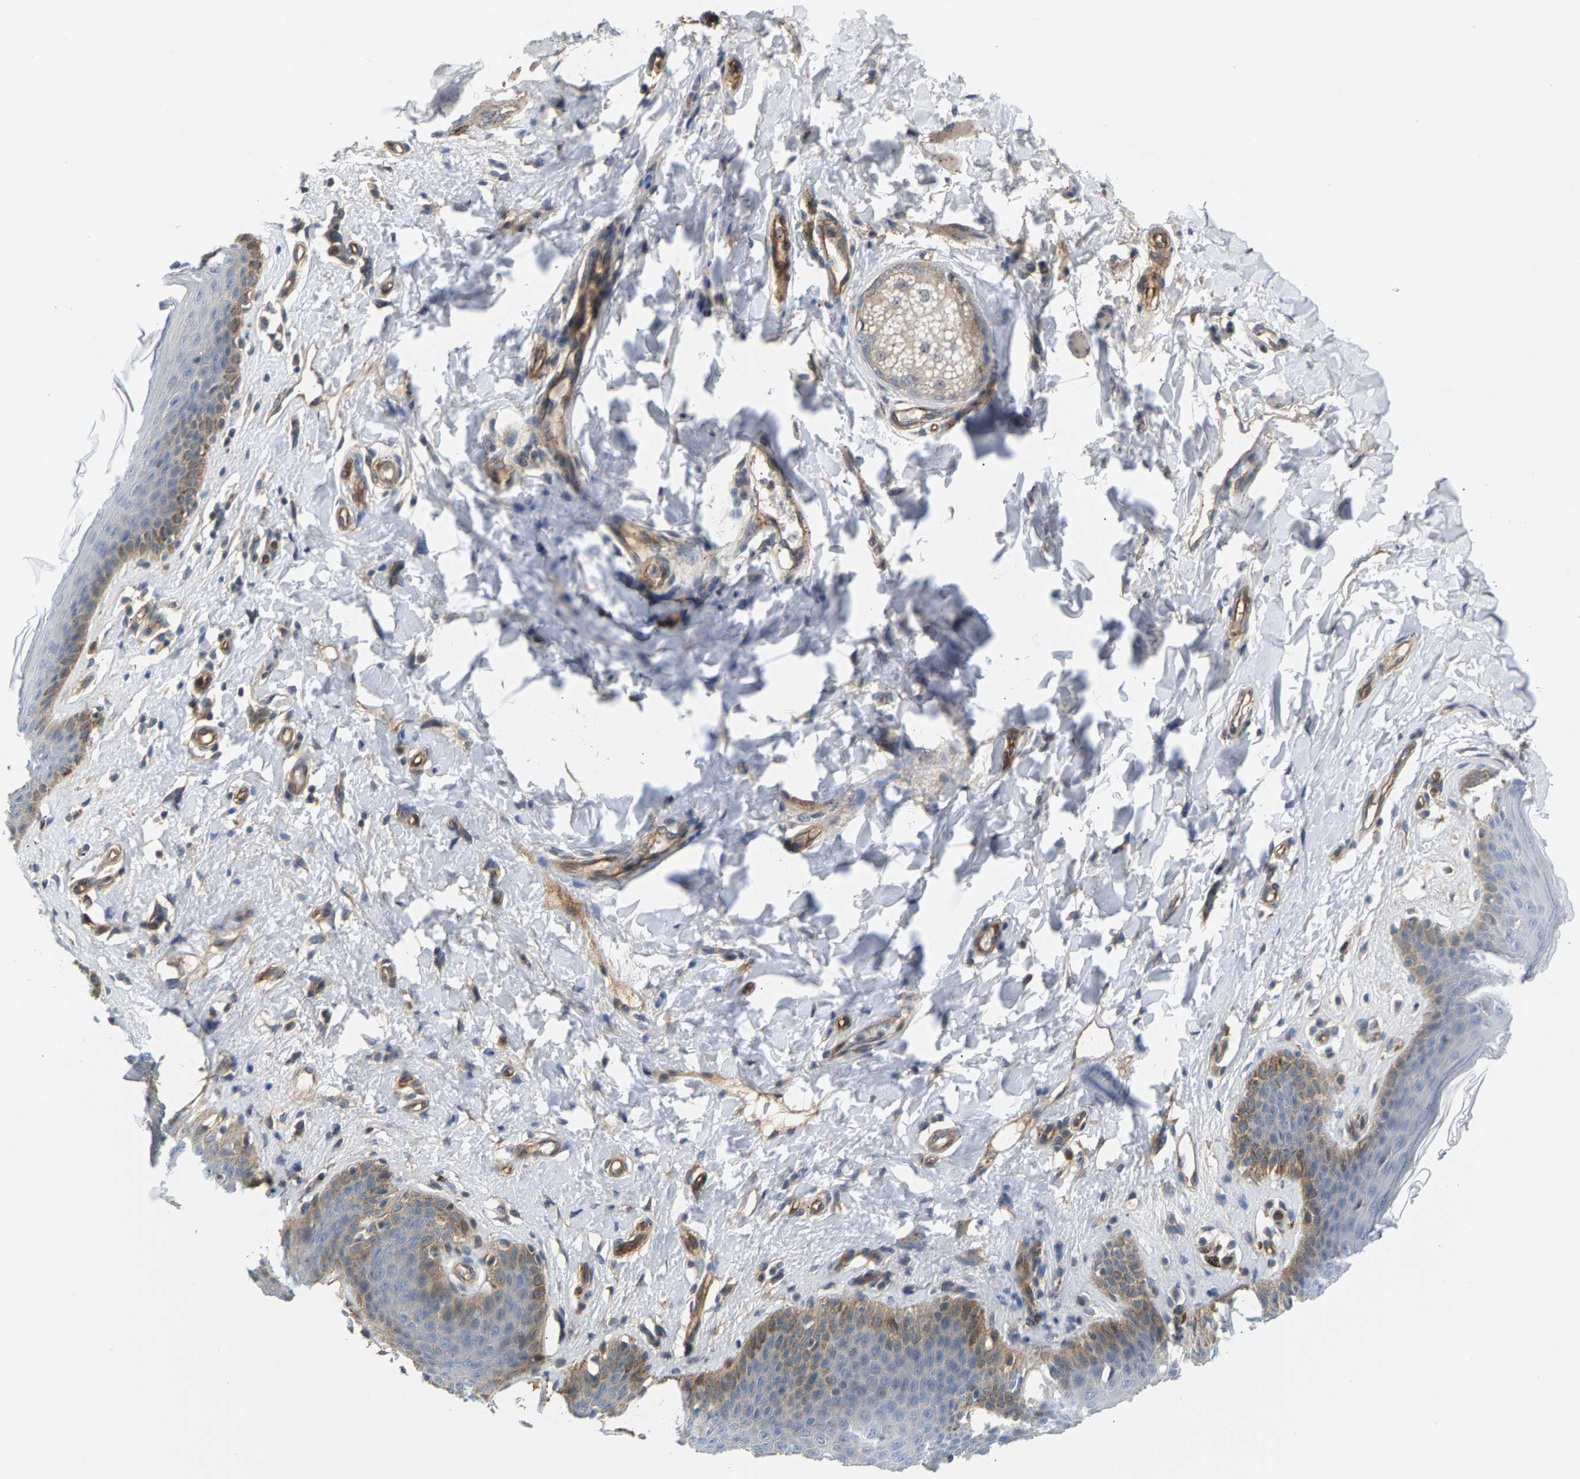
{"staining": {"intensity": "moderate", "quantity": "<25%", "location": "cytoplasmic/membranous"}, "tissue": "skin", "cell_type": "Epidermal cells", "image_type": "normal", "snomed": [{"axis": "morphology", "description": "Normal tissue, NOS"}, {"axis": "topography", "description": "Vulva"}], "caption": "Immunohistochemistry (IHC) image of benign skin stained for a protein (brown), which reveals low levels of moderate cytoplasmic/membranous positivity in approximately <25% of epidermal cells.", "gene": "KRTAP27", "patient": {"sex": "female", "age": 66}}